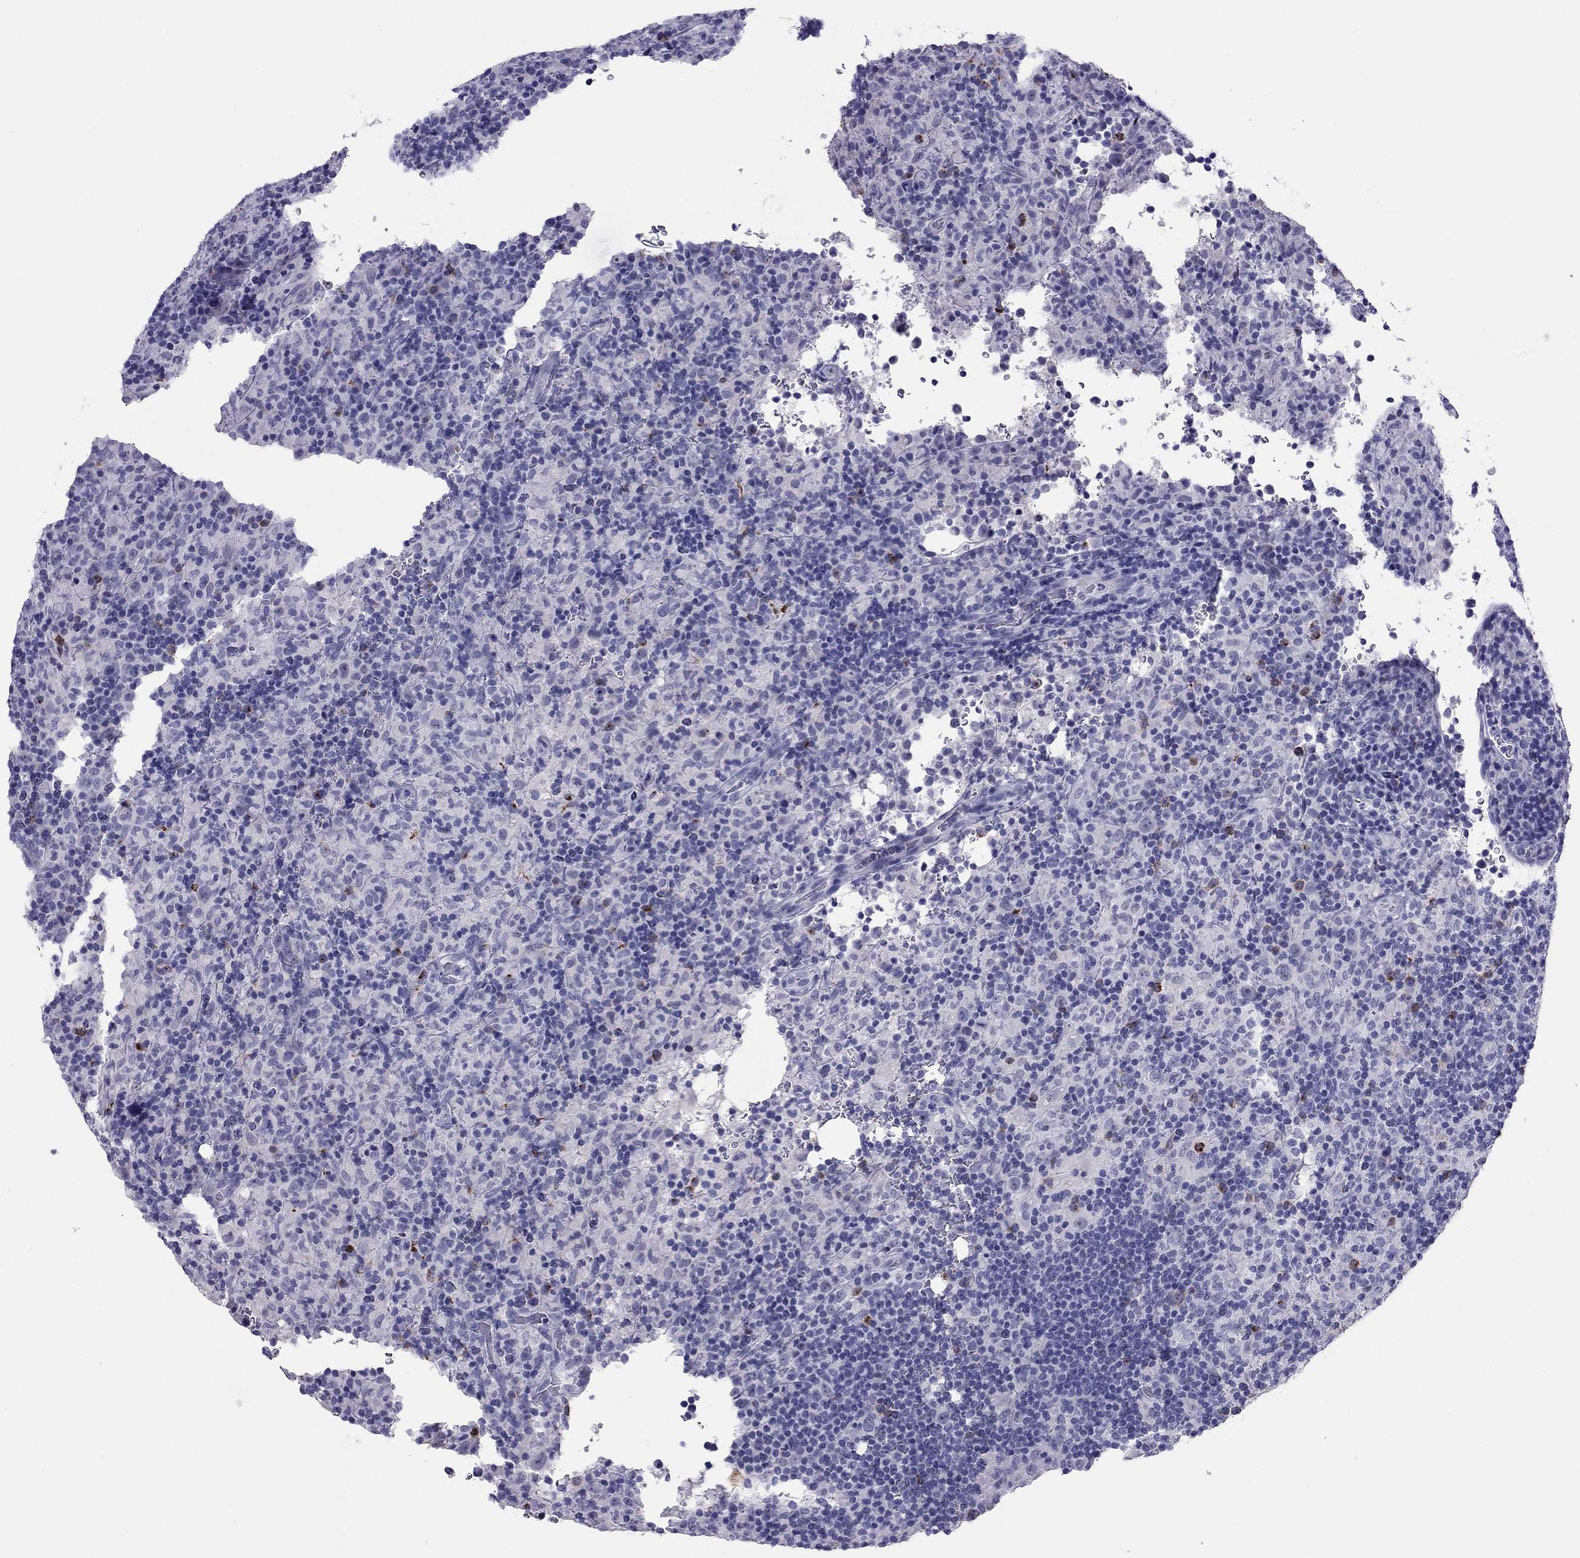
{"staining": {"intensity": "negative", "quantity": "none", "location": "none"}, "tissue": "lymphoma", "cell_type": "Tumor cells", "image_type": "cancer", "snomed": [{"axis": "morphology", "description": "Hodgkin's disease, NOS"}, {"axis": "topography", "description": "Lymph node"}], "caption": "Immunohistochemistry (IHC) of human lymphoma shows no staining in tumor cells. Brightfield microscopy of immunohistochemistry stained with DAB (3,3'-diaminobenzidine) (brown) and hematoxylin (blue), captured at high magnification.", "gene": "ODF4", "patient": {"sex": "male", "age": 70}}